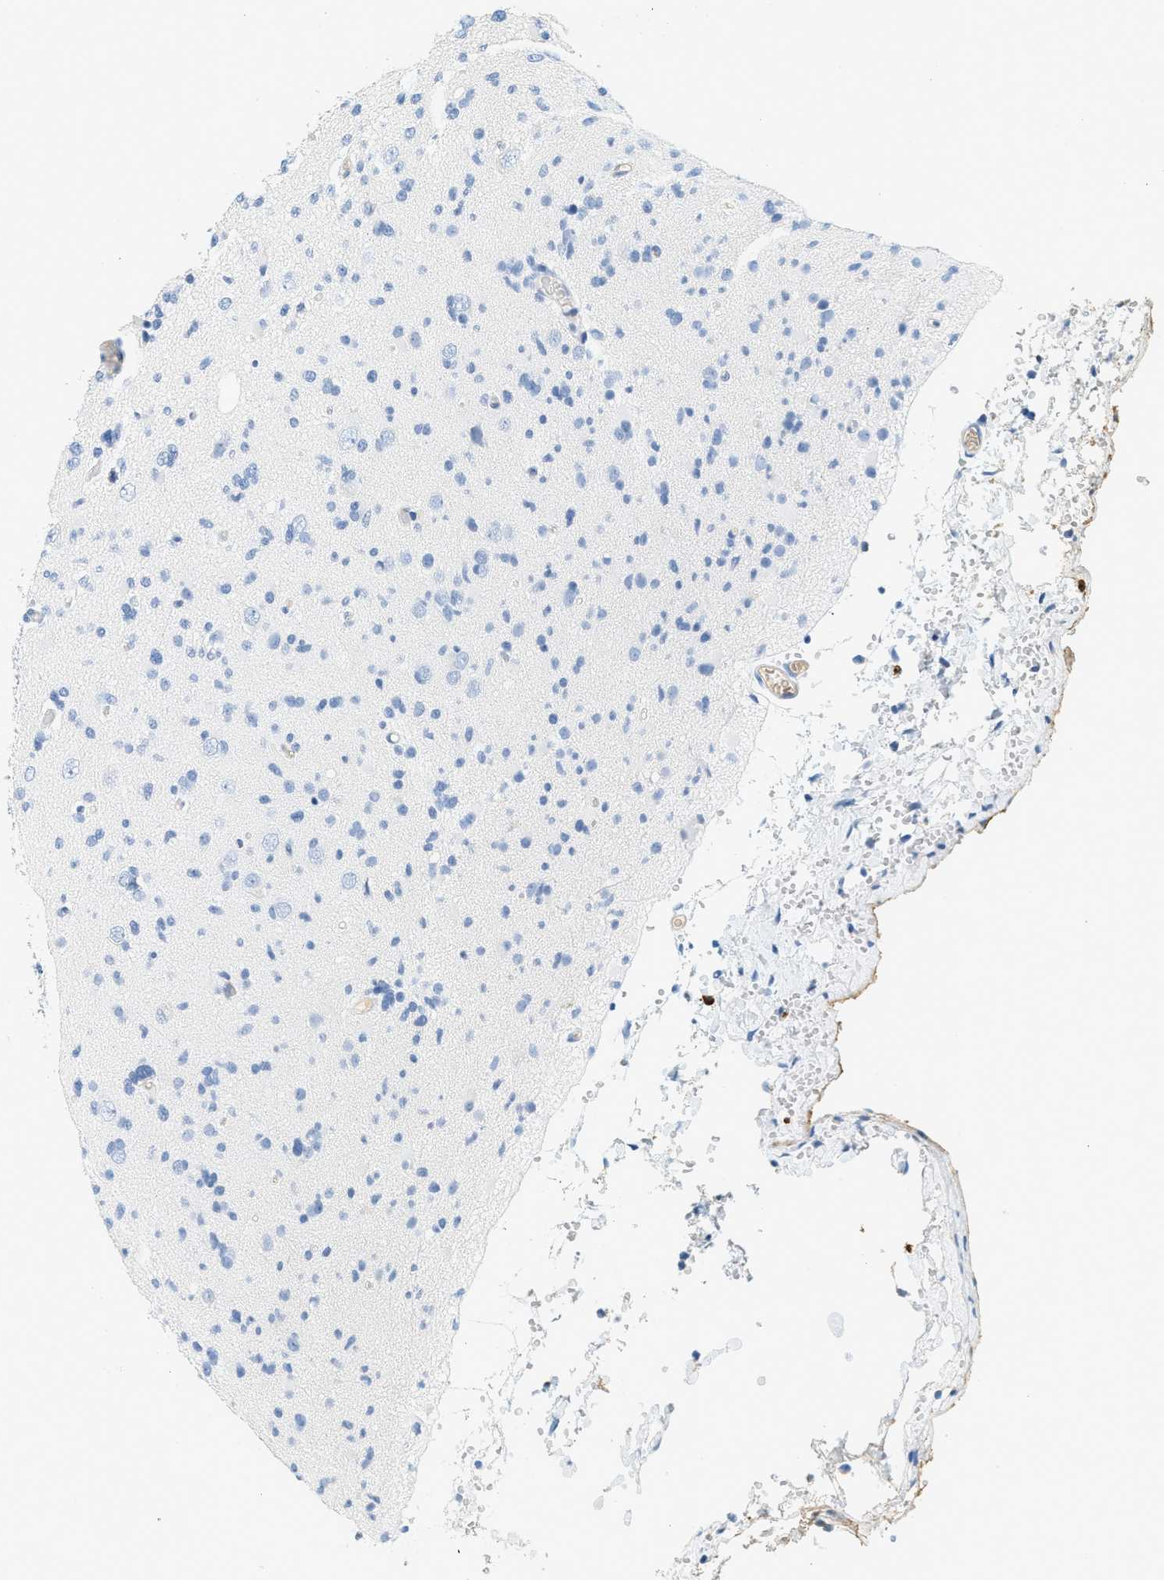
{"staining": {"intensity": "negative", "quantity": "none", "location": "none"}, "tissue": "glioma", "cell_type": "Tumor cells", "image_type": "cancer", "snomed": [{"axis": "morphology", "description": "Glioma, malignant, Low grade"}, {"axis": "topography", "description": "Brain"}], "caption": "The immunohistochemistry (IHC) micrograph has no significant positivity in tumor cells of malignant glioma (low-grade) tissue. Nuclei are stained in blue.", "gene": "LCN2", "patient": {"sex": "female", "age": 22}}